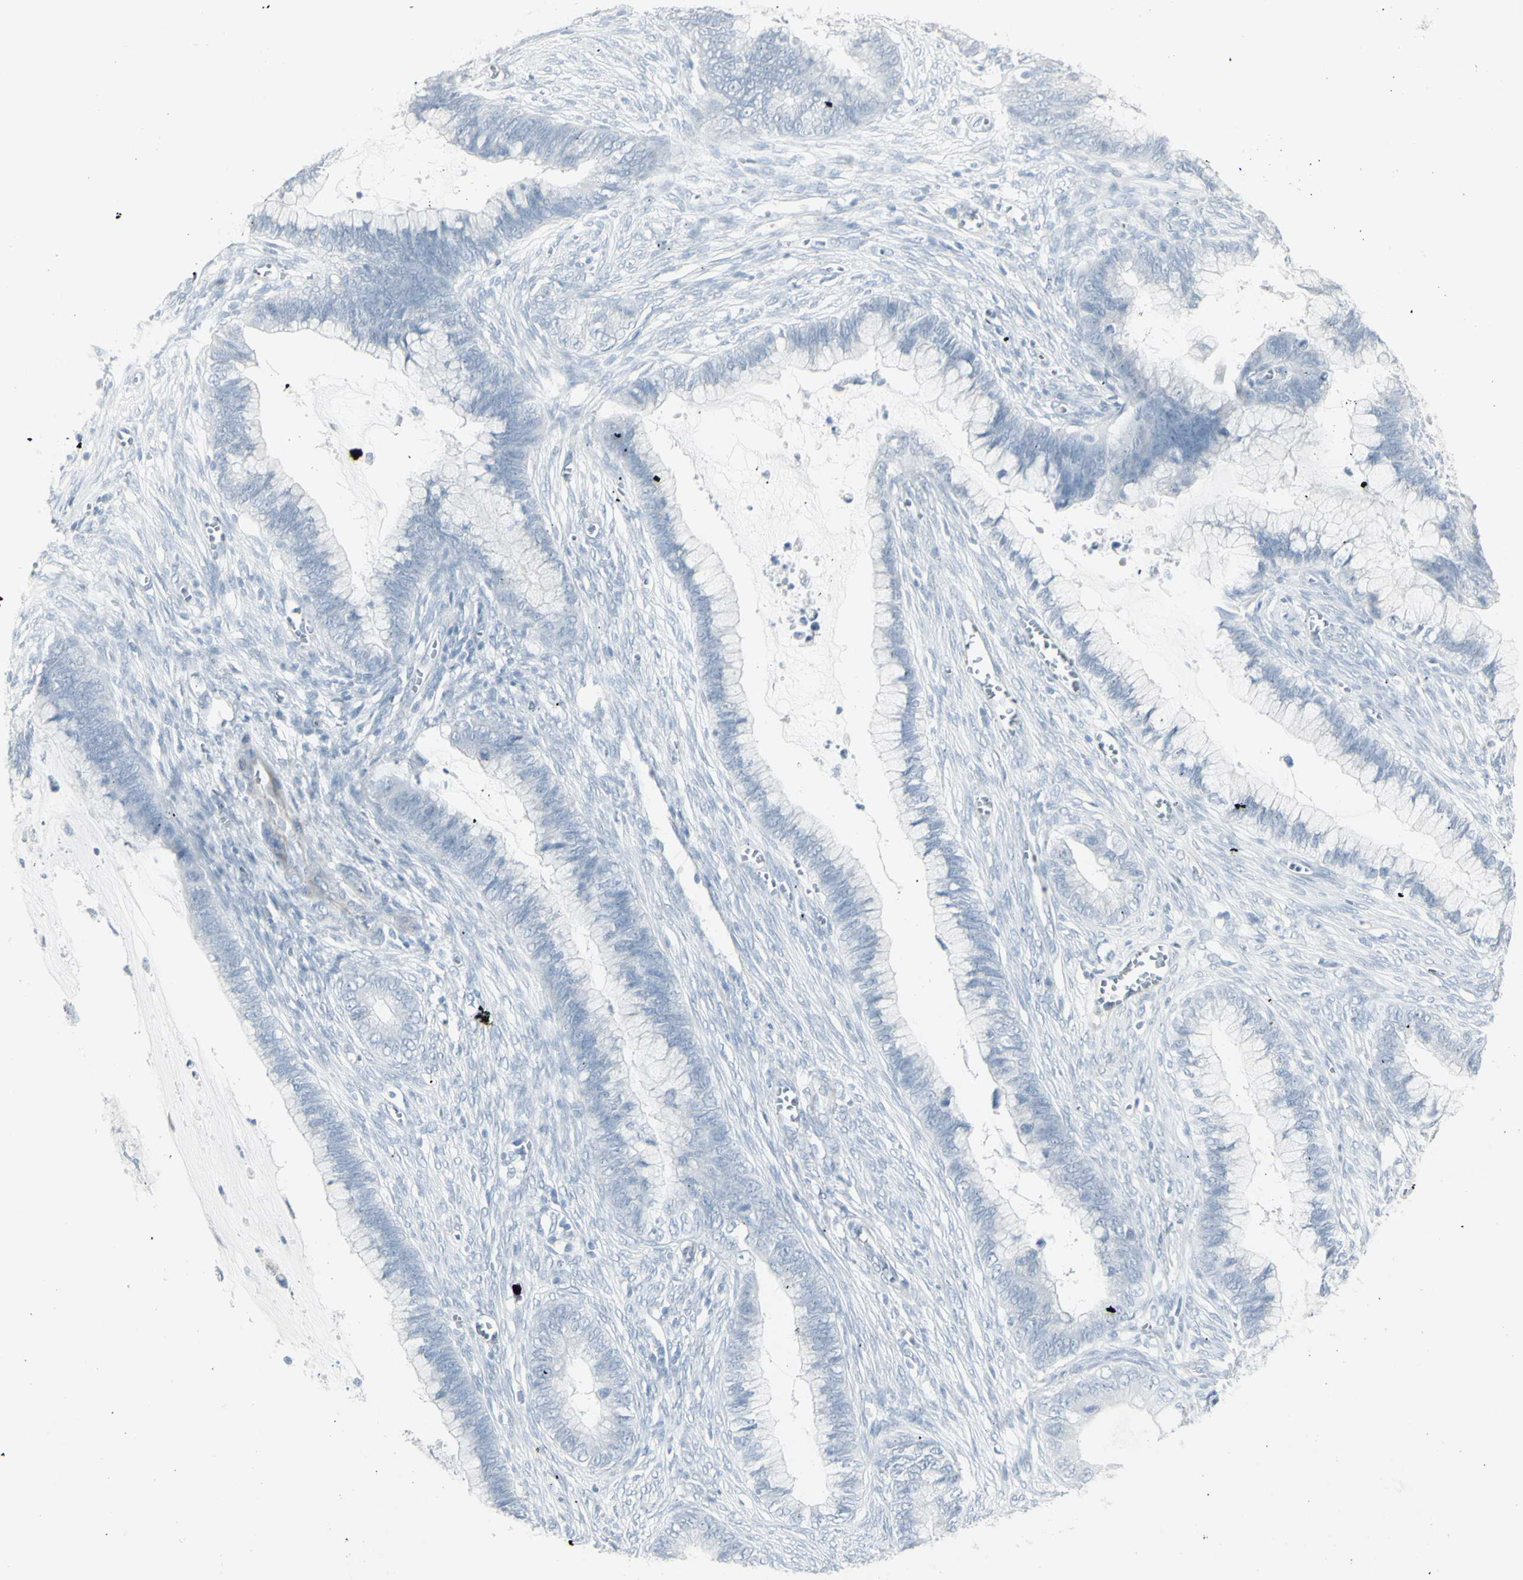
{"staining": {"intensity": "negative", "quantity": "none", "location": "none"}, "tissue": "cervical cancer", "cell_type": "Tumor cells", "image_type": "cancer", "snomed": [{"axis": "morphology", "description": "Adenocarcinoma, NOS"}, {"axis": "topography", "description": "Cervix"}], "caption": "This is an immunohistochemistry histopathology image of human cervical adenocarcinoma. There is no staining in tumor cells.", "gene": "YBX2", "patient": {"sex": "female", "age": 44}}